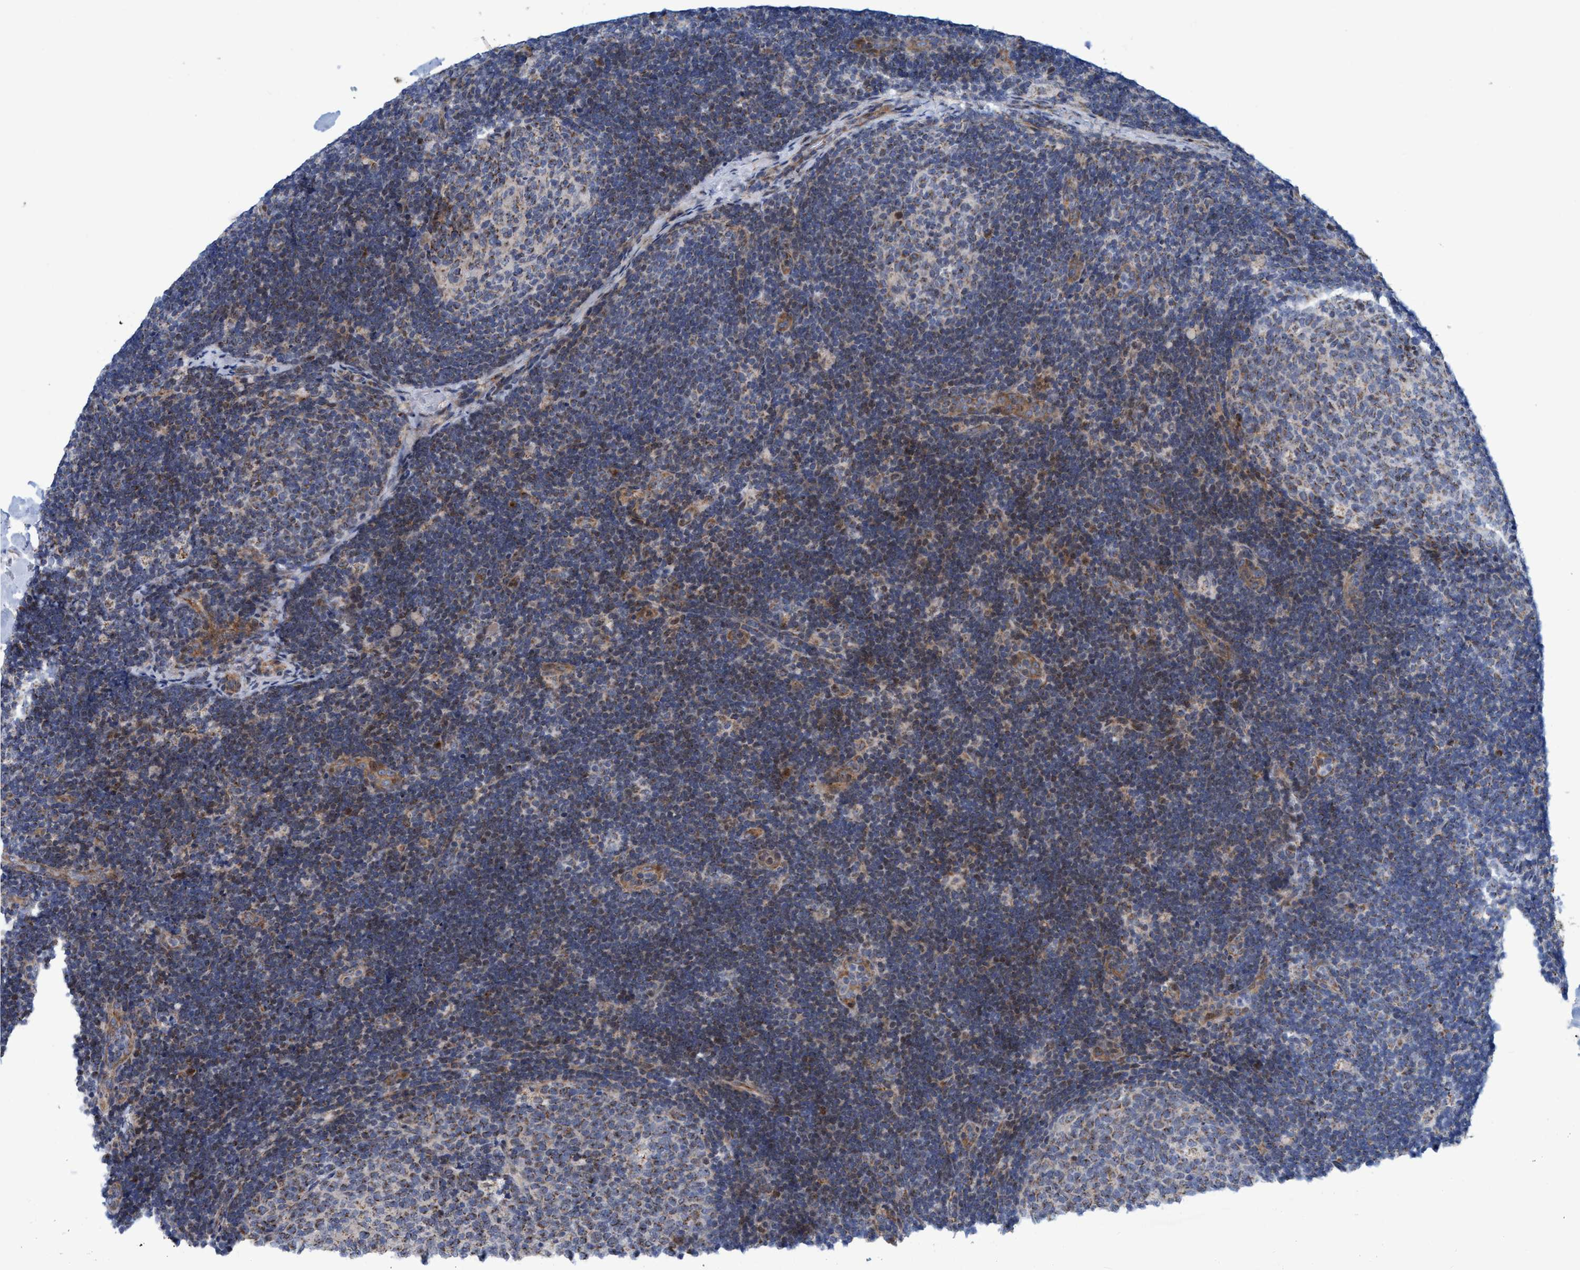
{"staining": {"intensity": "weak", "quantity": "25%-75%", "location": "cytoplasmic/membranous"}, "tissue": "lymph node", "cell_type": "Germinal center cells", "image_type": "normal", "snomed": [{"axis": "morphology", "description": "Normal tissue, NOS"}, {"axis": "topography", "description": "Lymph node"}], "caption": "Weak cytoplasmic/membranous expression for a protein is present in about 25%-75% of germinal center cells of unremarkable lymph node using IHC.", "gene": "POLR1F", "patient": {"sex": "female", "age": 14}}